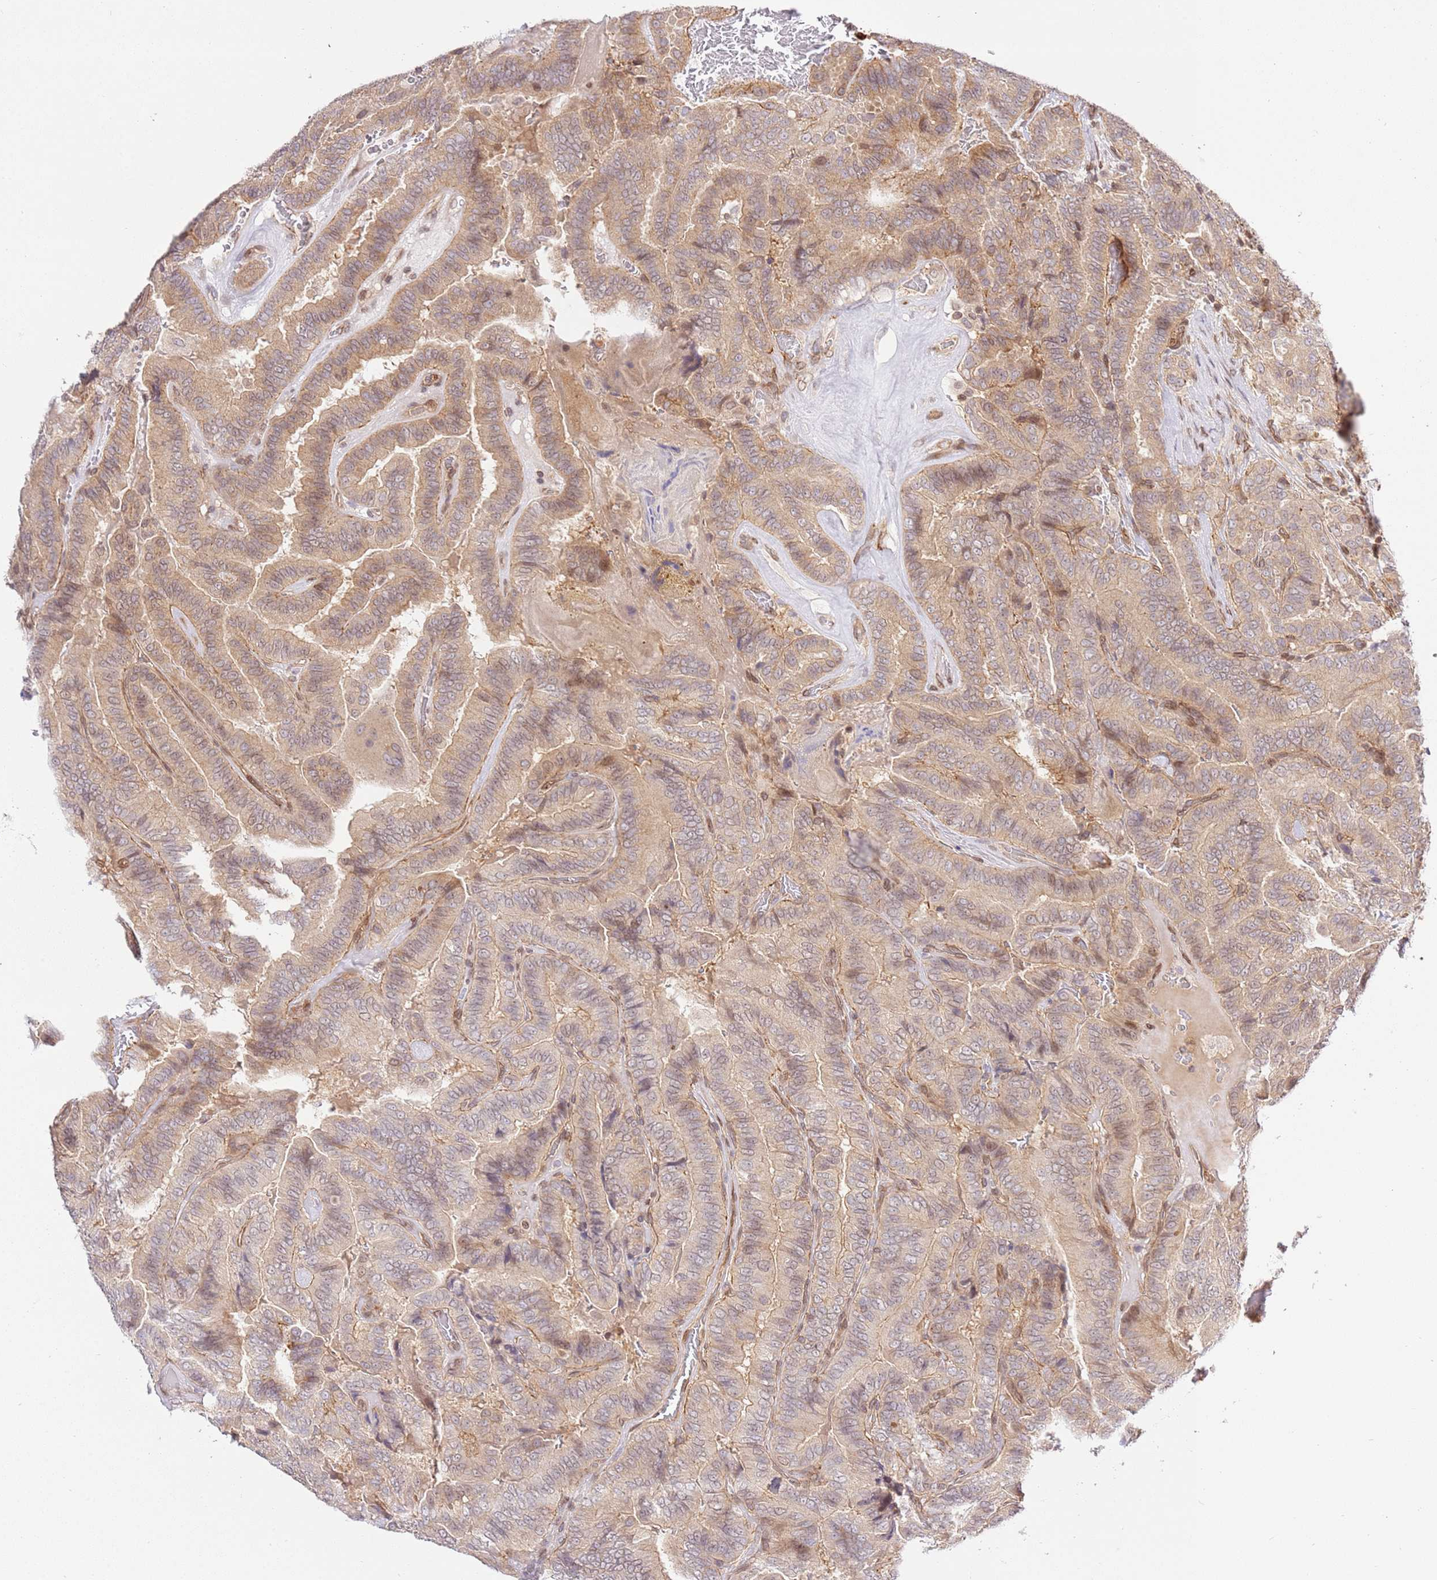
{"staining": {"intensity": "weak", "quantity": "25%-75%", "location": "cytoplasmic/membranous,nuclear"}, "tissue": "thyroid cancer", "cell_type": "Tumor cells", "image_type": "cancer", "snomed": [{"axis": "morphology", "description": "Papillary adenocarcinoma, NOS"}, {"axis": "topography", "description": "Thyroid gland"}], "caption": "Weak cytoplasmic/membranous and nuclear positivity for a protein is seen in approximately 25%-75% of tumor cells of thyroid cancer (papillary adenocarcinoma) using IHC.", "gene": "TRIM37", "patient": {"sex": "male", "age": 61}}